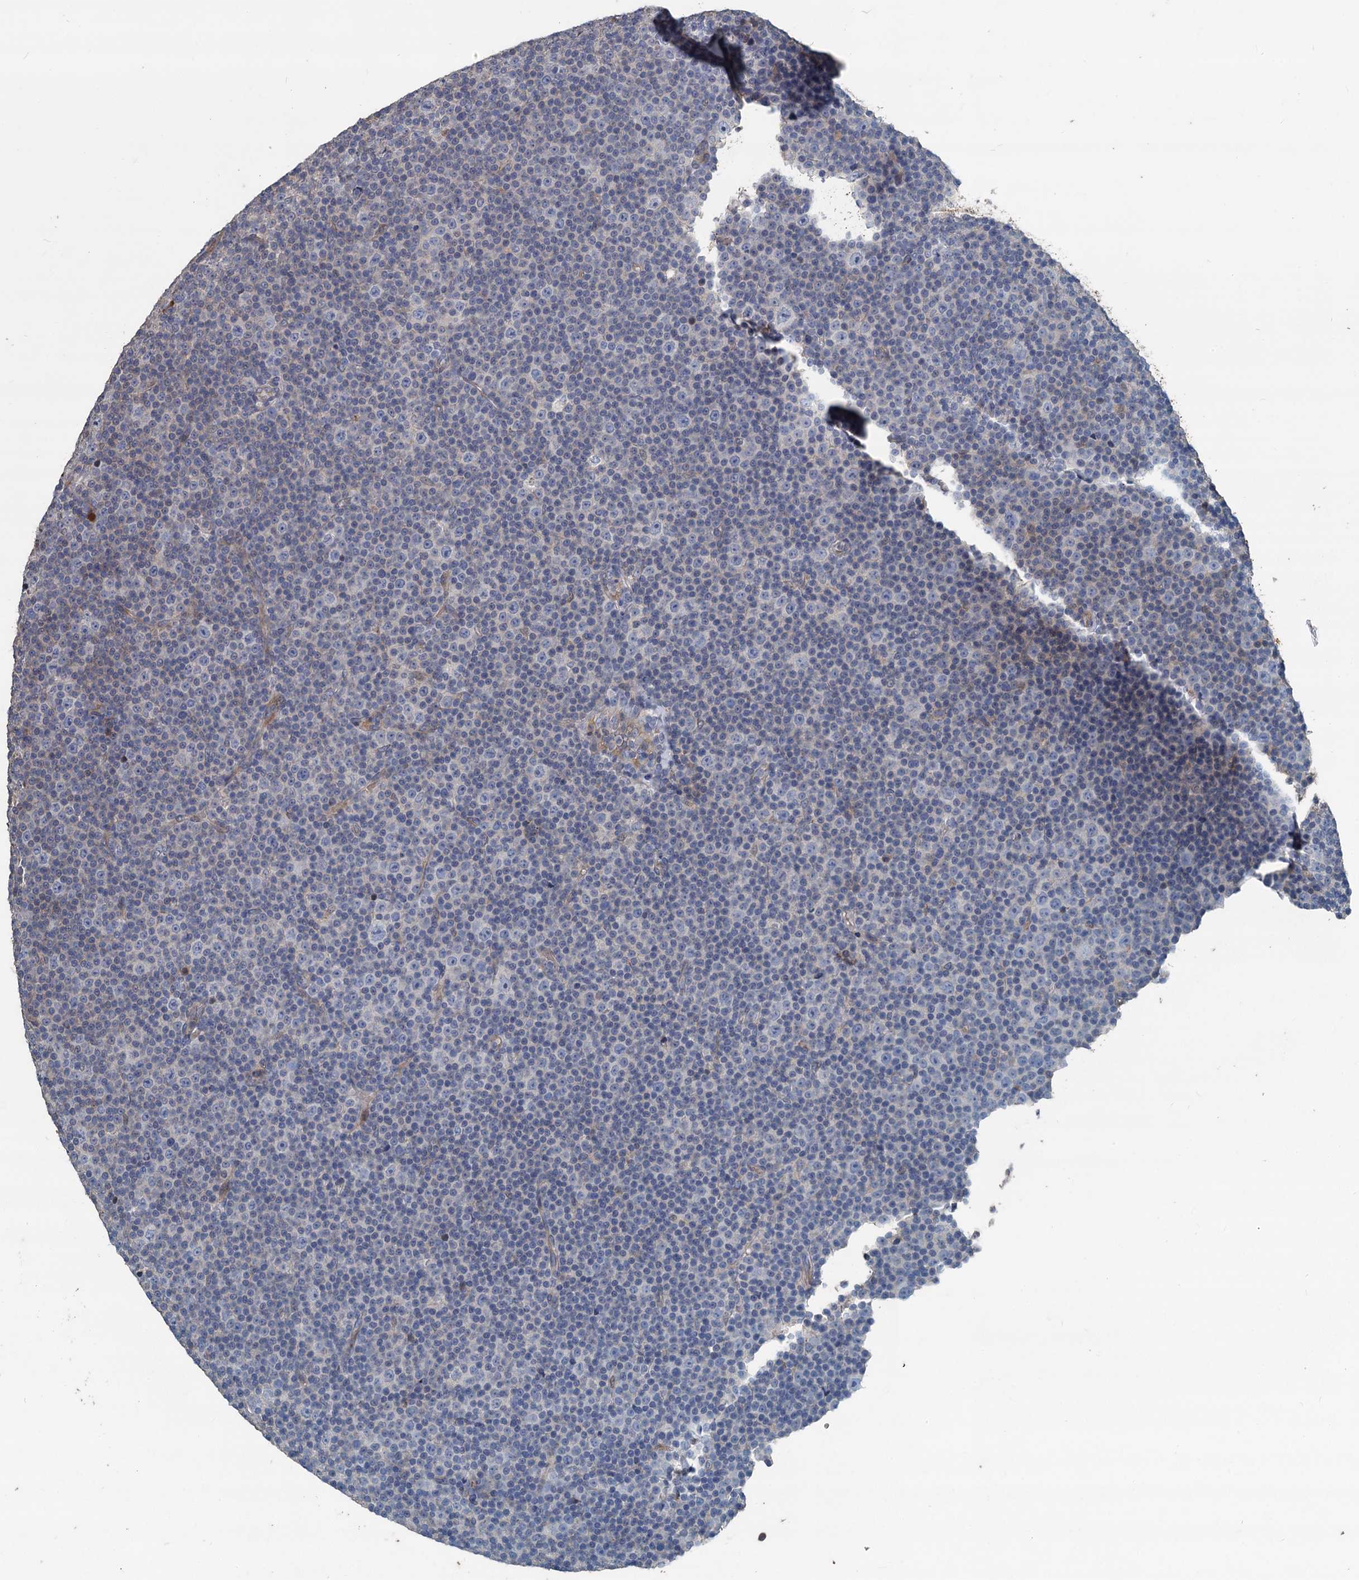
{"staining": {"intensity": "negative", "quantity": "none", "location": "none"}, "tissue": "lymphoma", "cell_type": "Tumor cells", "image_type": "cancer", "snomed": [{"axis": "morphology", "description": "Malignant lymphoma, non-Hodgkin's type, Low grade"}, {"axis": "topography", "description": "Lymph node"}], "caption": "Tumor cells show no significant protein expression in low-grade malignant lymphoma, non-Hodgkin's type.", "gene": "TCTN2", "patient": {"sex": "female", "age": 67}}